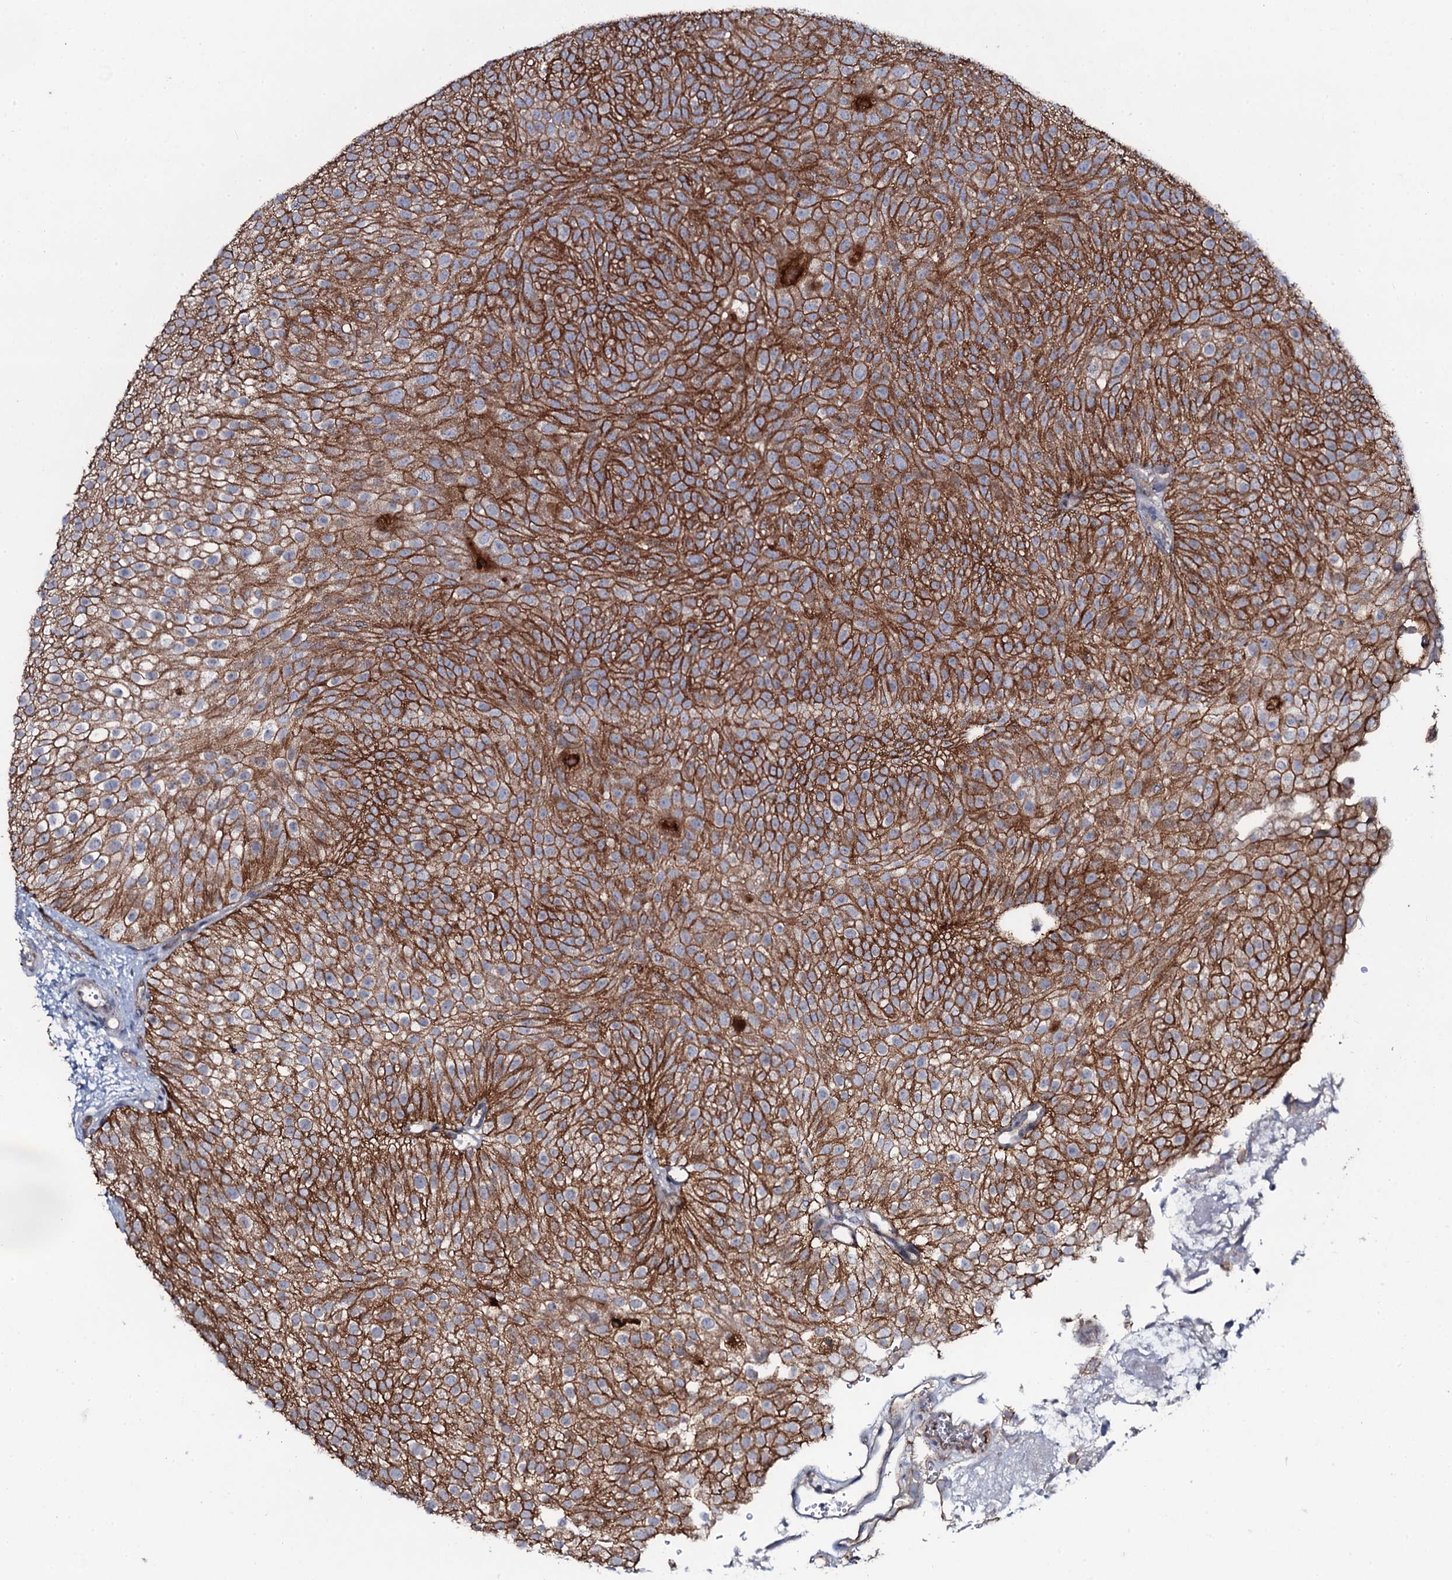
{"staining": {"intensity": "strong", "quantity": ">75%", "location": "cytoplasmic/membranous"}, "tissue": "urothelial cancer", "cell_type": "Tumor cells", "image_type": "cancer", "snomed": [{"axis": "morphology", "description": "Urothelial carcinoma, Low grade"}, {"axis": "topography", "description": "Urinary bladder"}], "caption": "Tumor cells exhibit high levels of strong cytoplasmic/membranous staining in approximately >75% of cells in urothelial cancer. The staining was performed using DAB to visualize the protein expression in brown, while the nuclei were stained in blue with hematoxylin (Magnification: 20x).", "gene": "SNAP23", "patient": {"sex": "male", "age": 78}}